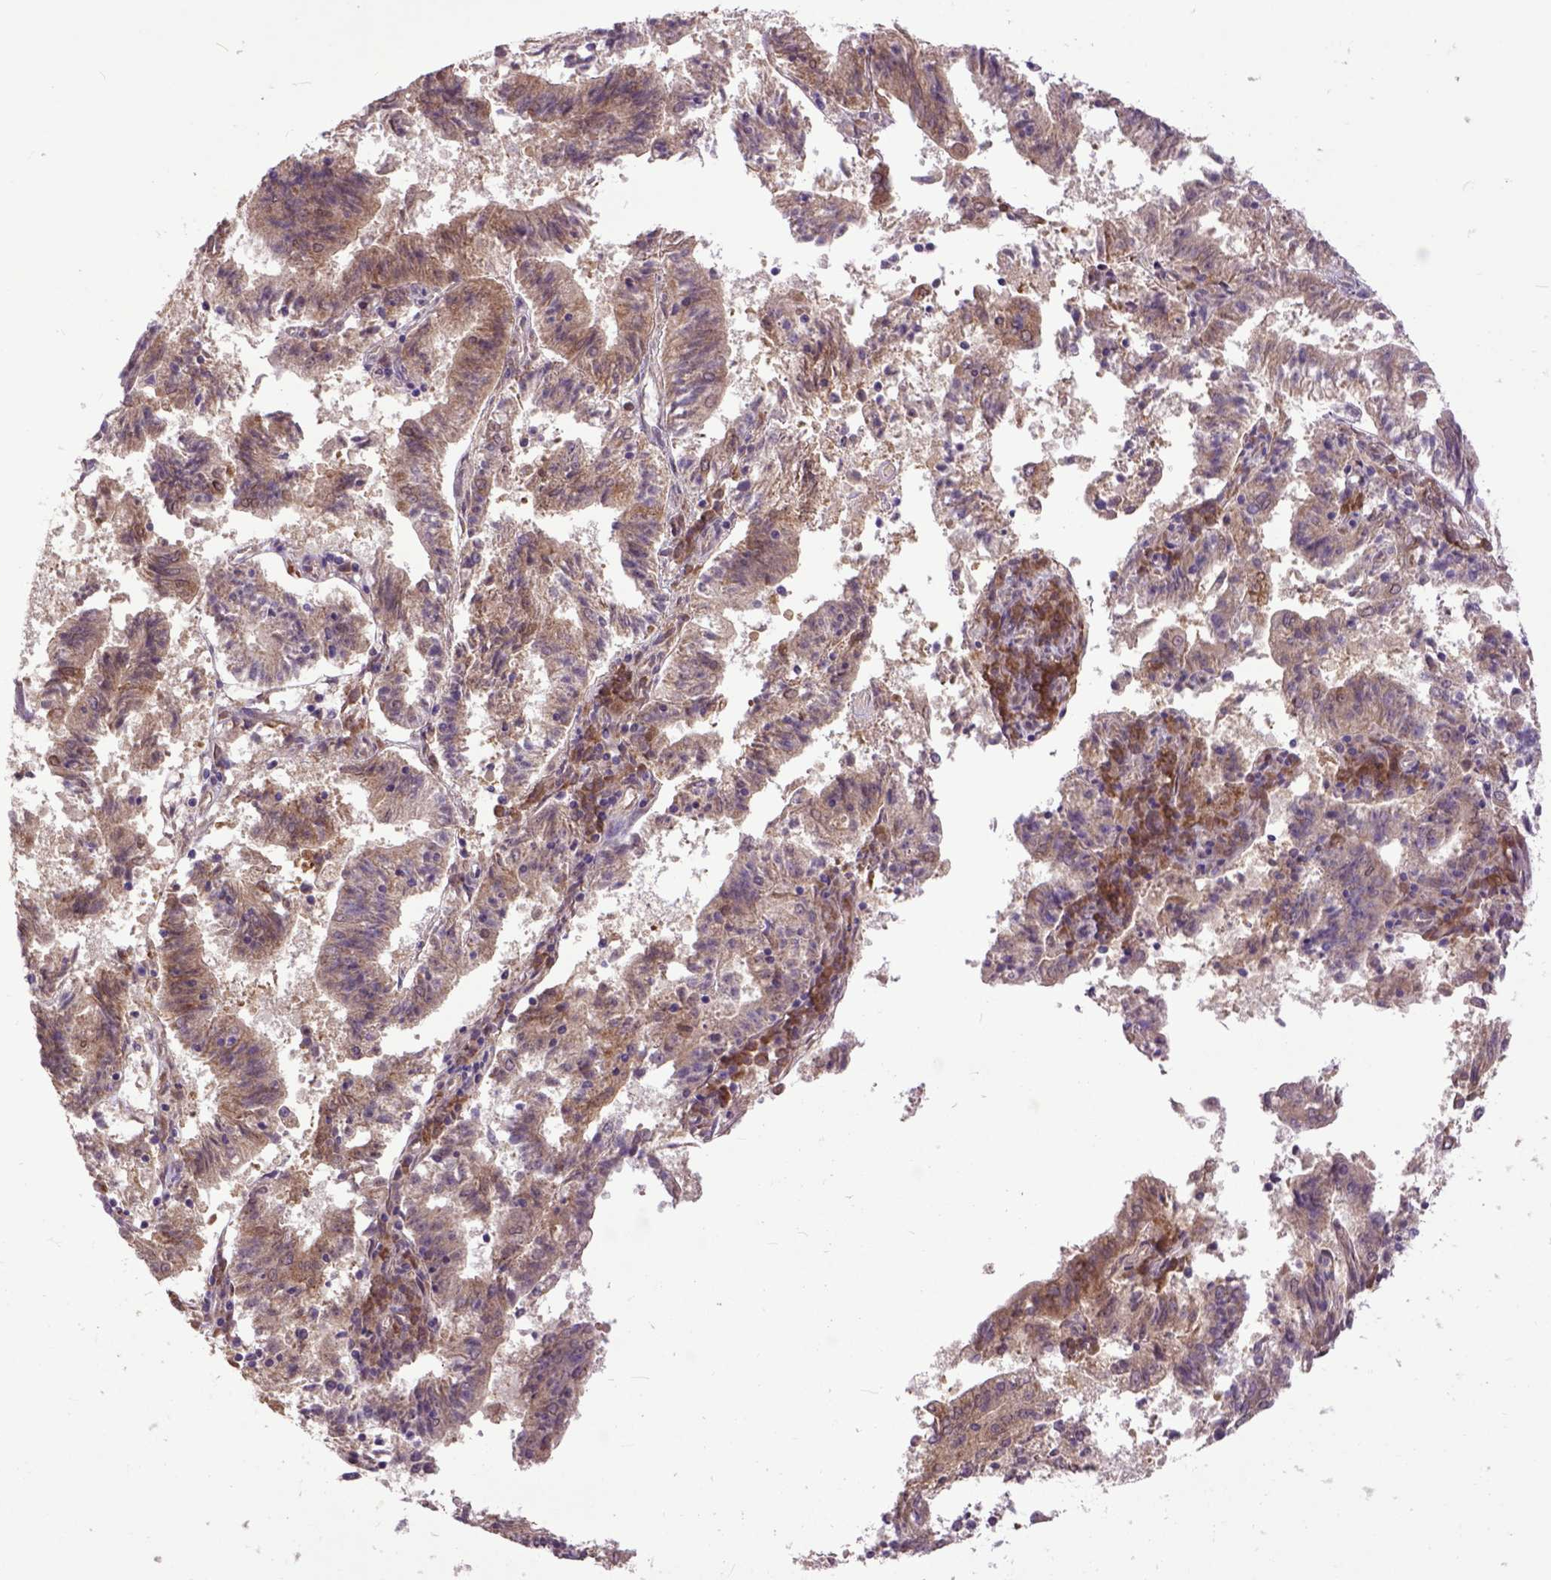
{"staining": {"intensity": "weak", "quantity": ">75%", "location": "cytoplasmic/membranous"}, "tissue": "endometrial cancer", "cell_type": "Tumor cells", "image_type": "cancer", "snomed": [{"axis": "morphology", "description": "Adenocarcinoma, NOS"}, {"axis": "topography", "description": "Endometrium"}], "caption": "A photomicrograph of endometrial cancer stained for a protein demonstrates weak cytoplasmic/membranous brown staining in tumor cells.", "gene": "ARL1", "patient": {"sex": "female", "age": 82}}